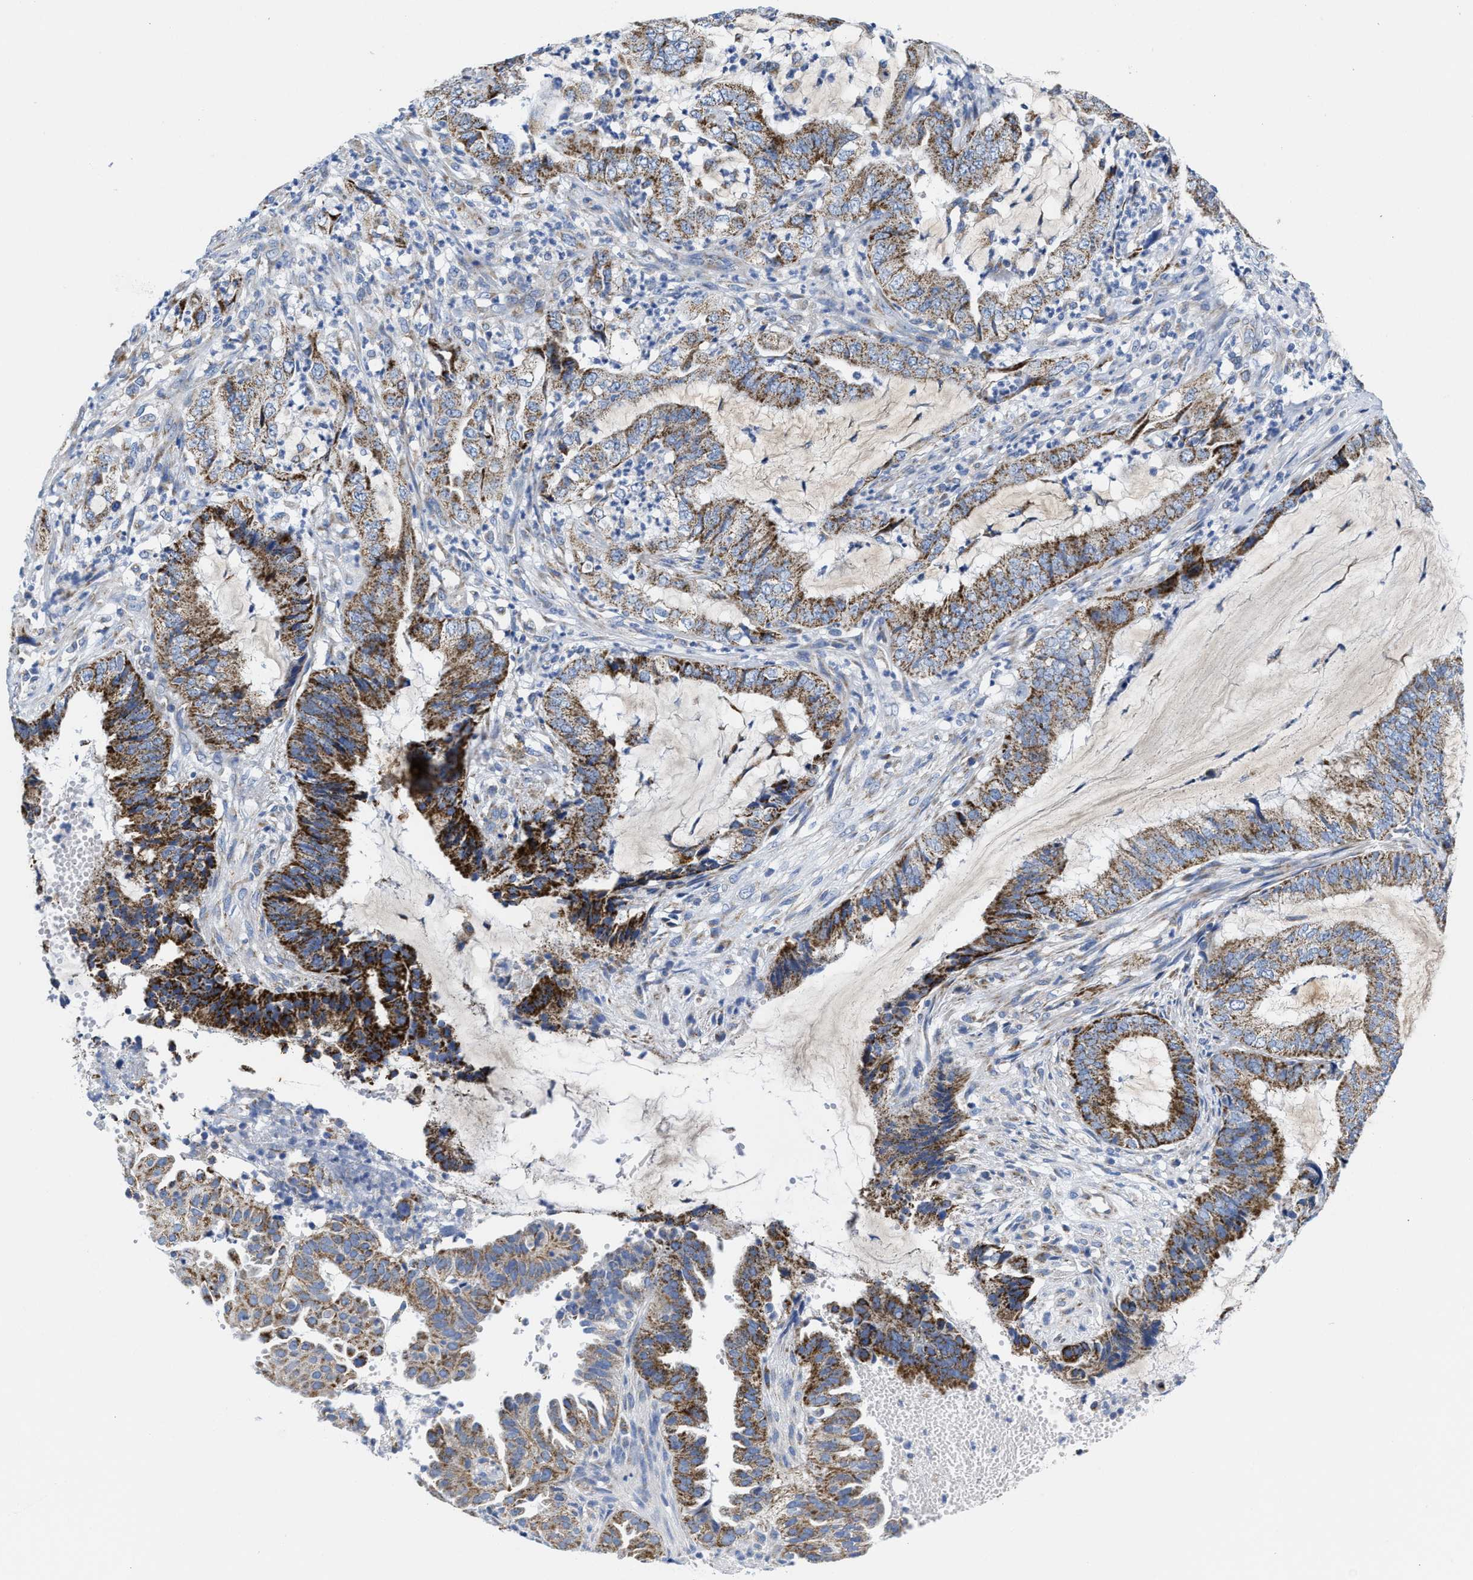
{"staining": {"intensity": "strong", "quantity": ">75%", "location": "cytoplasmic/membranous"}, "tissue": "endometrial cancer", "cell_type": "Tumor cells", "image_type": "cancer", "snomed": [{"axis": "morphology", "description": "Adenocarcinoma, NOS"}, {"axis": "topography", "description": "Endometrium"}], "caption": "Tumor cells reveal high levels of strong cytoplasmic/membranous positivity in about >75% of cells in endometrial cancer.", "gene": "TBRG4", "patient": {"sex": "female", "age": 51}}